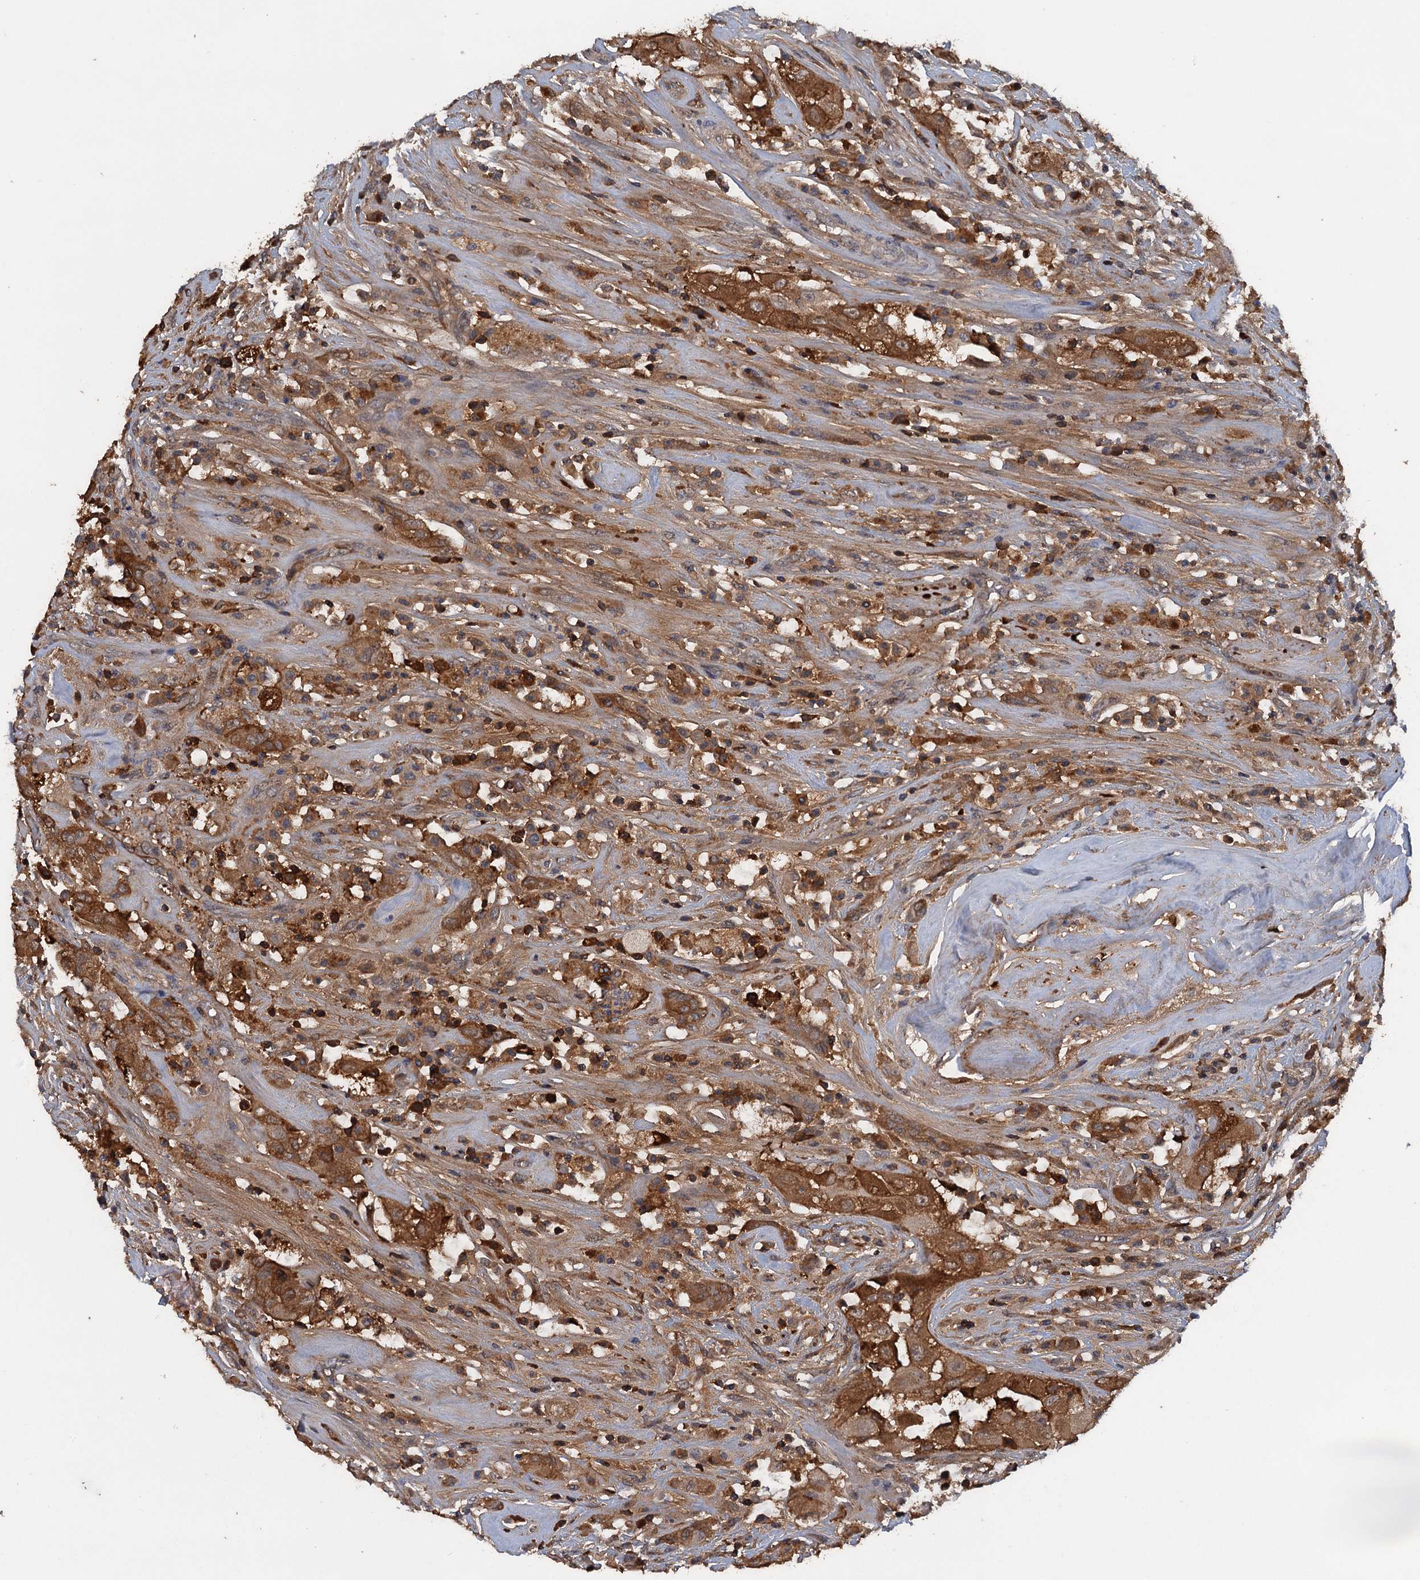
{"staining": {"intensity": "moderate", "quantity": ">75%", "location": "cytoplasmic/membranous"}, "tissue": "thyroid cancer", "cell_type": "Tumor cells", "image_type": "cancer", "snomed": [{"axis": "morphology", "description": "Papillary adenocarcinoma, NOS"}, {"axis": "topography", "description": "Thyroid gland"}], "caption": "Immunohistochemical staining of human thyroid cancer displays medium levels of moderate cytoplasmic/membranous protein staining in approximately >75% of tumor cells.", "gene": "HAPLN3", "patient": {"sex": "female", "age": 59}}